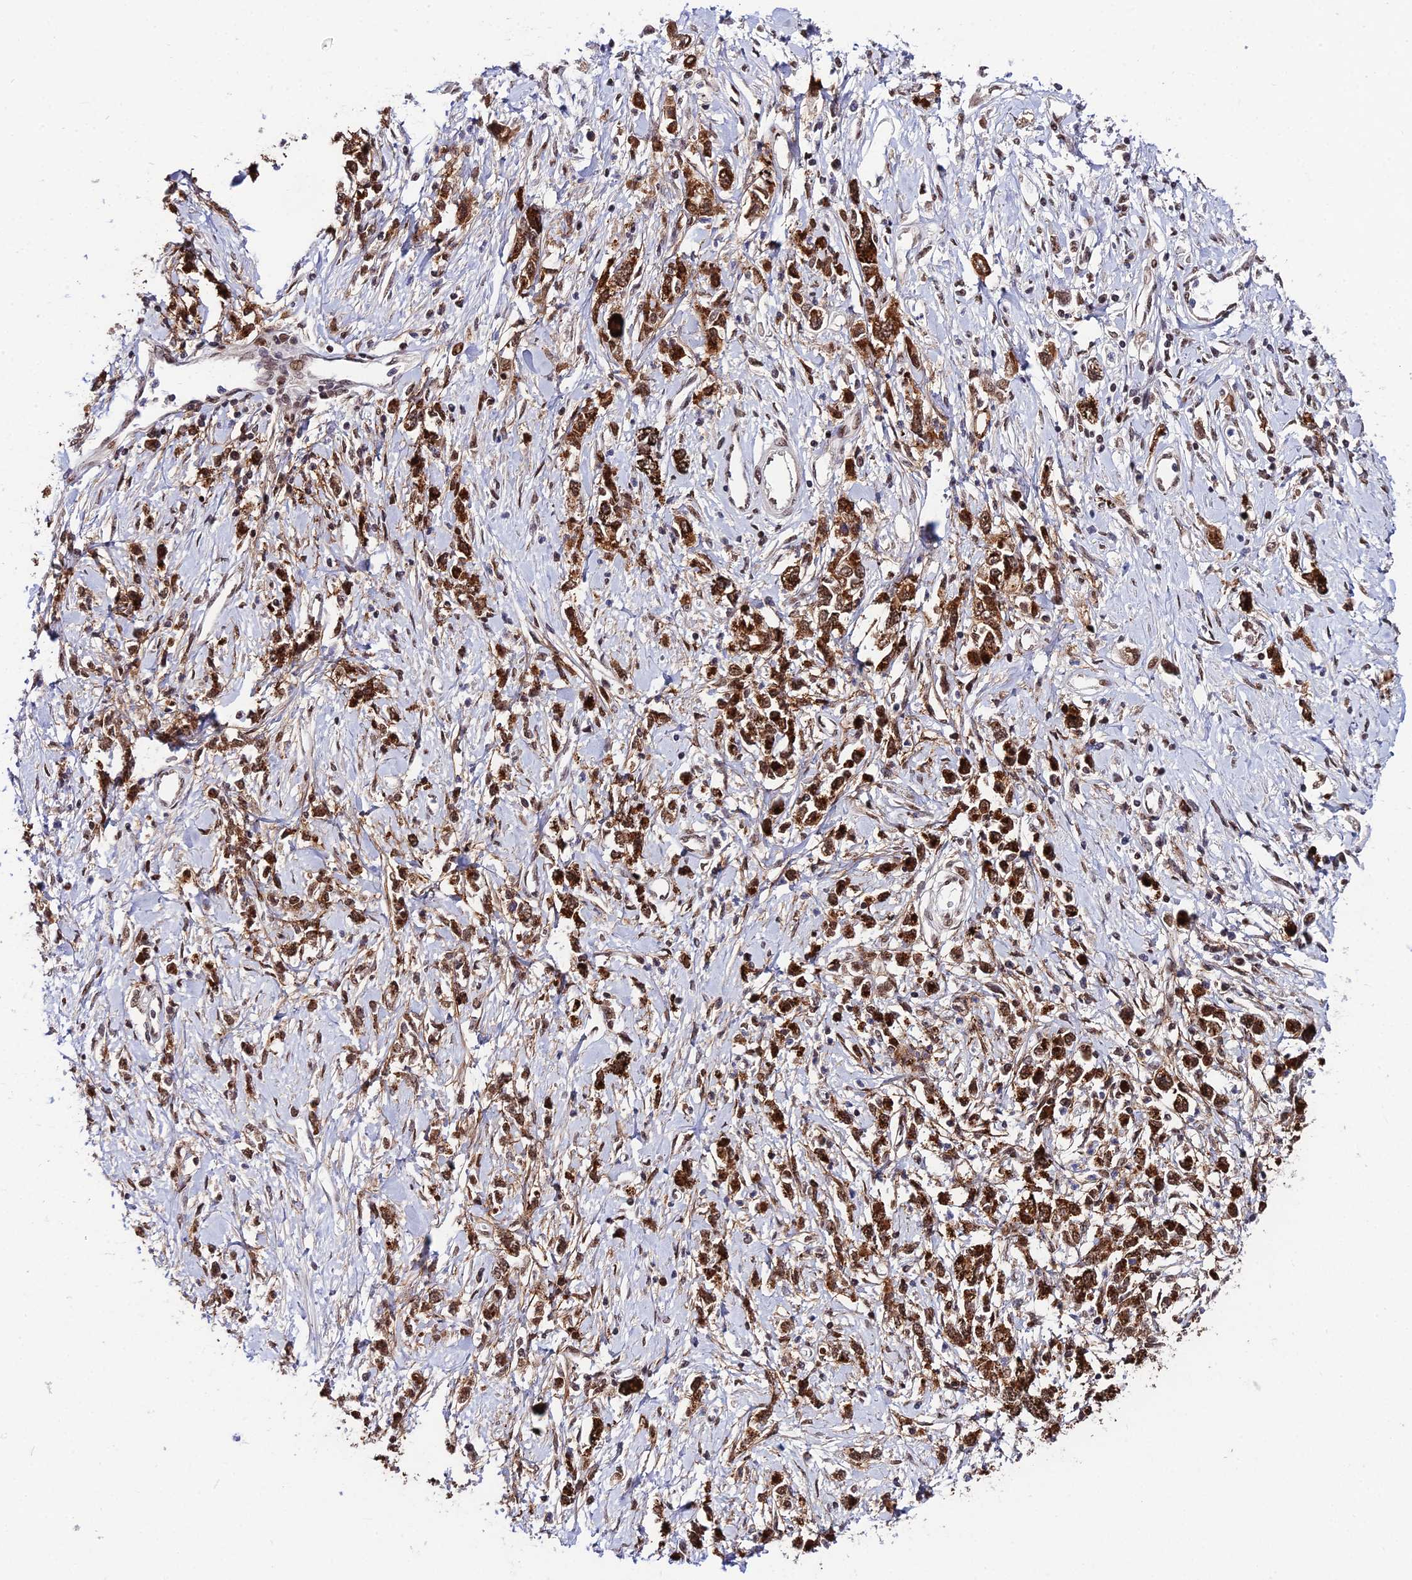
{"staining": {"intensity": "strong", "quantity": ">75%", "location": "cytoplasmic/membranous,nuclear"}, "tissue": "stomach cancer", "cell_type": "Tumor cells", "image_type": "cancer", "snomed": [{"axis": "morphology", "description": "Adenocarcinoma, NOS"}, {"axis": "topography", "description": "Stomach"}], "caption": "Stomach cancer (adenocarcinoma) stained for a protein (brown) exhibits strong cytoplasmic/membranous and nuclear positive staining in approximately >75% of tumor cells.", "gene": "SYT15", "patient": {"sex": "female", "age": 76}}